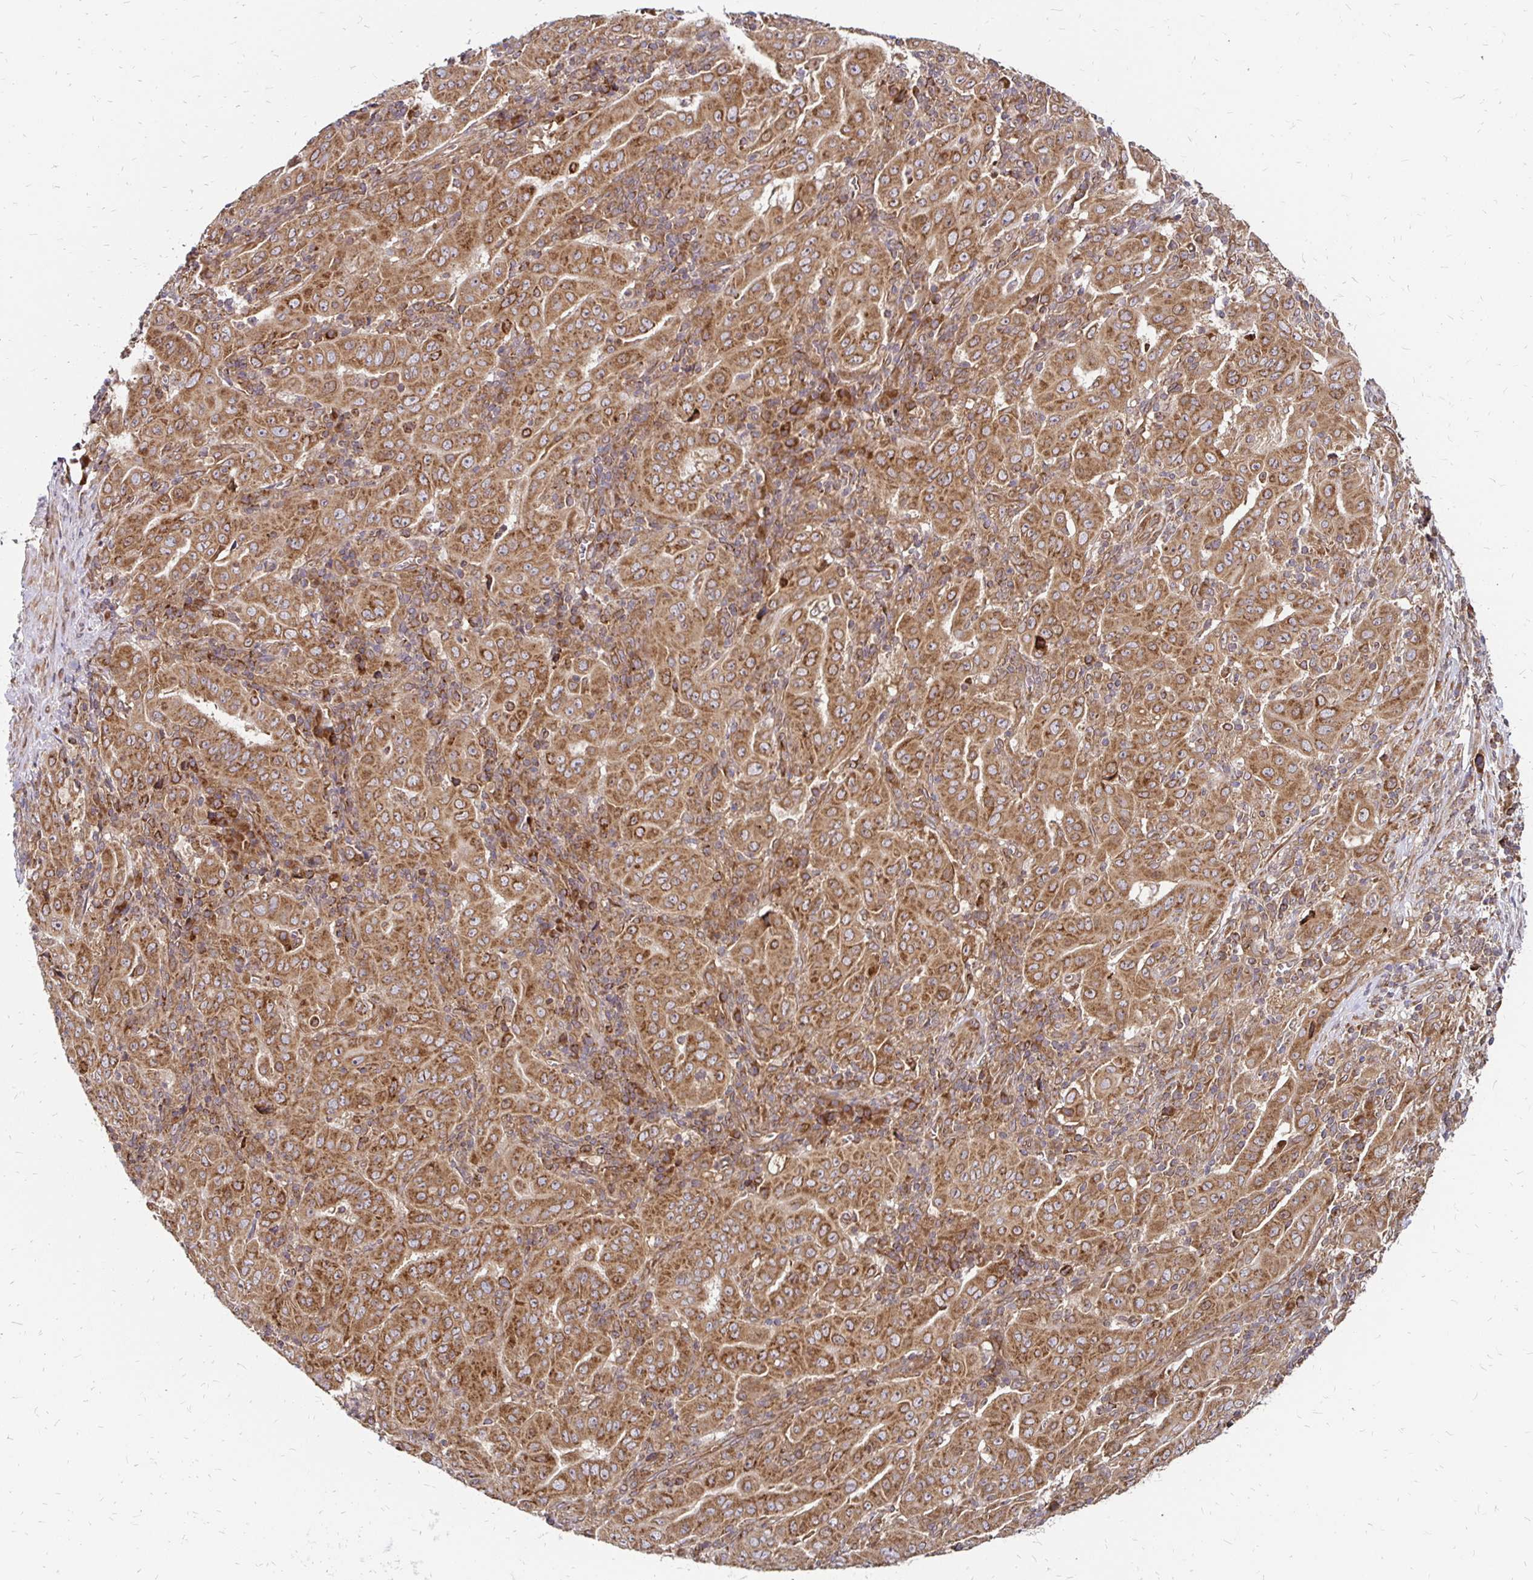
{"staining": {"intensity": "moderate", "quantity": ">75%", "location": "cytoplasmic/membranous"}, "tissue": "pancreatic cancer", "cell_type": "Tumor cells", "image_type": "cancer", "snomed": [{"axis": "morphology", "description": "Adenocarcinoma, NOS"}, {"axis": "topography", "description": "Pancreas"}], "caption": "Protein staining of pancreatic adenocarcinoma tissue shows moderate cytoplasmic/membranous staining in approximately >75% of tumor cells. (IHC, brightfield microscopy, high magnification).", "gene": "ZW10", "patient": {"sex": "male", "age": 63}}